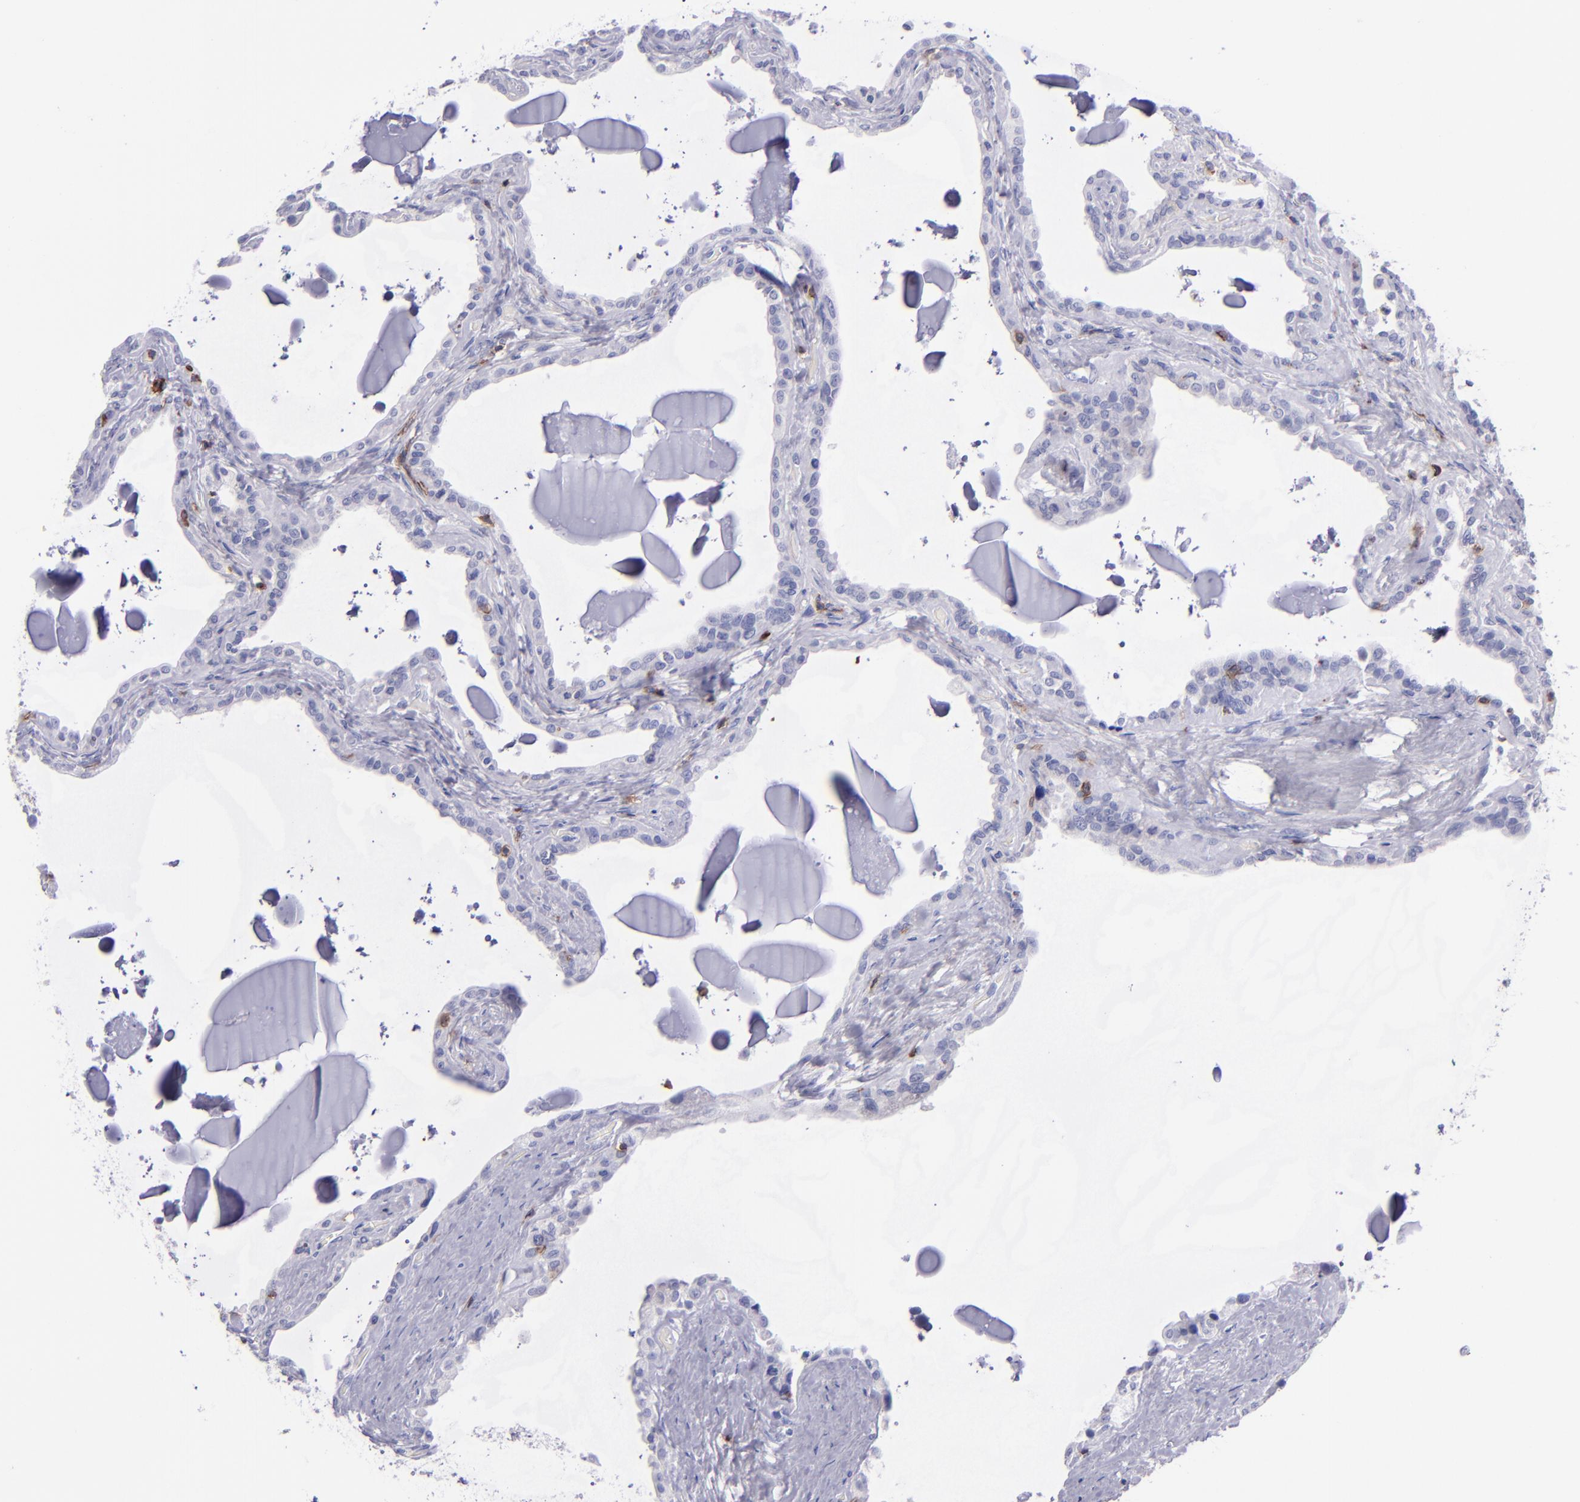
{"staining": {"intensity": "negative", "quantity": "none", "location": "none"}, "tissue": "seminal vesicle", "cell_type": "Glandular cells", "image_type": "normal", "snomed": [{"axis": "morphology", "description": "Normal tissue, NOS"}, {"axis": "morphology", "description": "Inflammation, NOS"}, {"axis": "topography", "description": "Urinary bladder"}, {"axis": "topography", "description": "Prostate"}, {"axis": "topography", "description": "Seminal veicle"}], "caption": "Immunohistochemistry of benign seminal vesicle demonstrates no positivity in glandular cells. The staining is performed using DAB brown chromogen with nuclei counter-stained in using hematoxylin.", "gene": "ICAM3", "patient": {"sex": "male", "age": 82}}